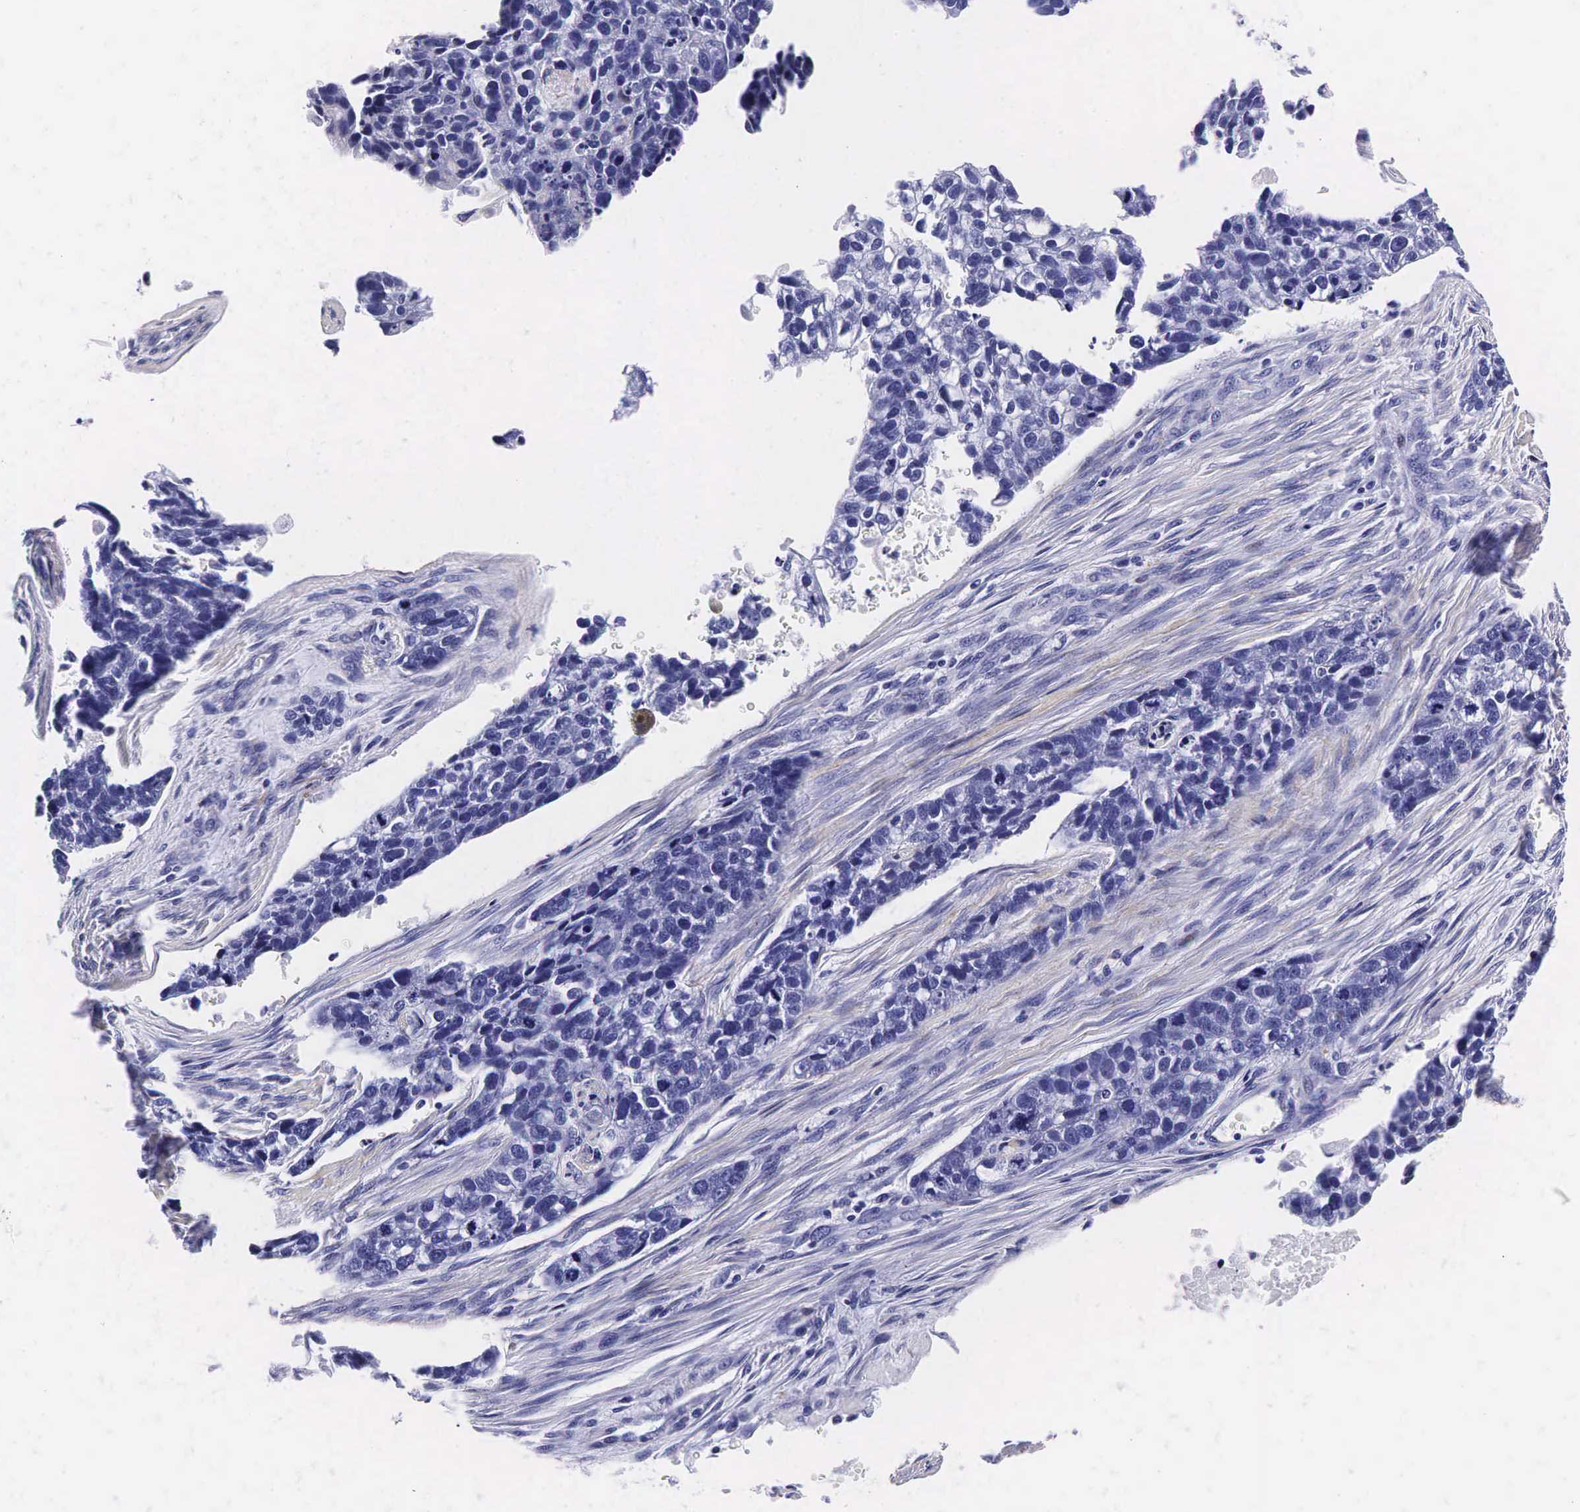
{"staining": {"intensity": "negative", "quantity": "none", "location": "none"}, "tissue": "lung cancer", "cell_type": "Tumor cells", "image_type": "cancer", "snomed": [{"axis": "morphology", "description": "Squamous cell carcinoma, NOS"}, {"axis": "topography", "description": "Lymph node"}, {"axis": "topography", "description": "Lung"}], "caption": "A photomicrograph of lung cancer (squamous cell carcinoma) stained for a protein displays no brown staining in tumor cells. Brightfield microscopy of immunohistochemistry (IHC) stained with DAB (brown) and hematoxylin (blue), captured at high magnification.", "gene": "KLK3", "patient": {"sex": "male", "age": 74}}